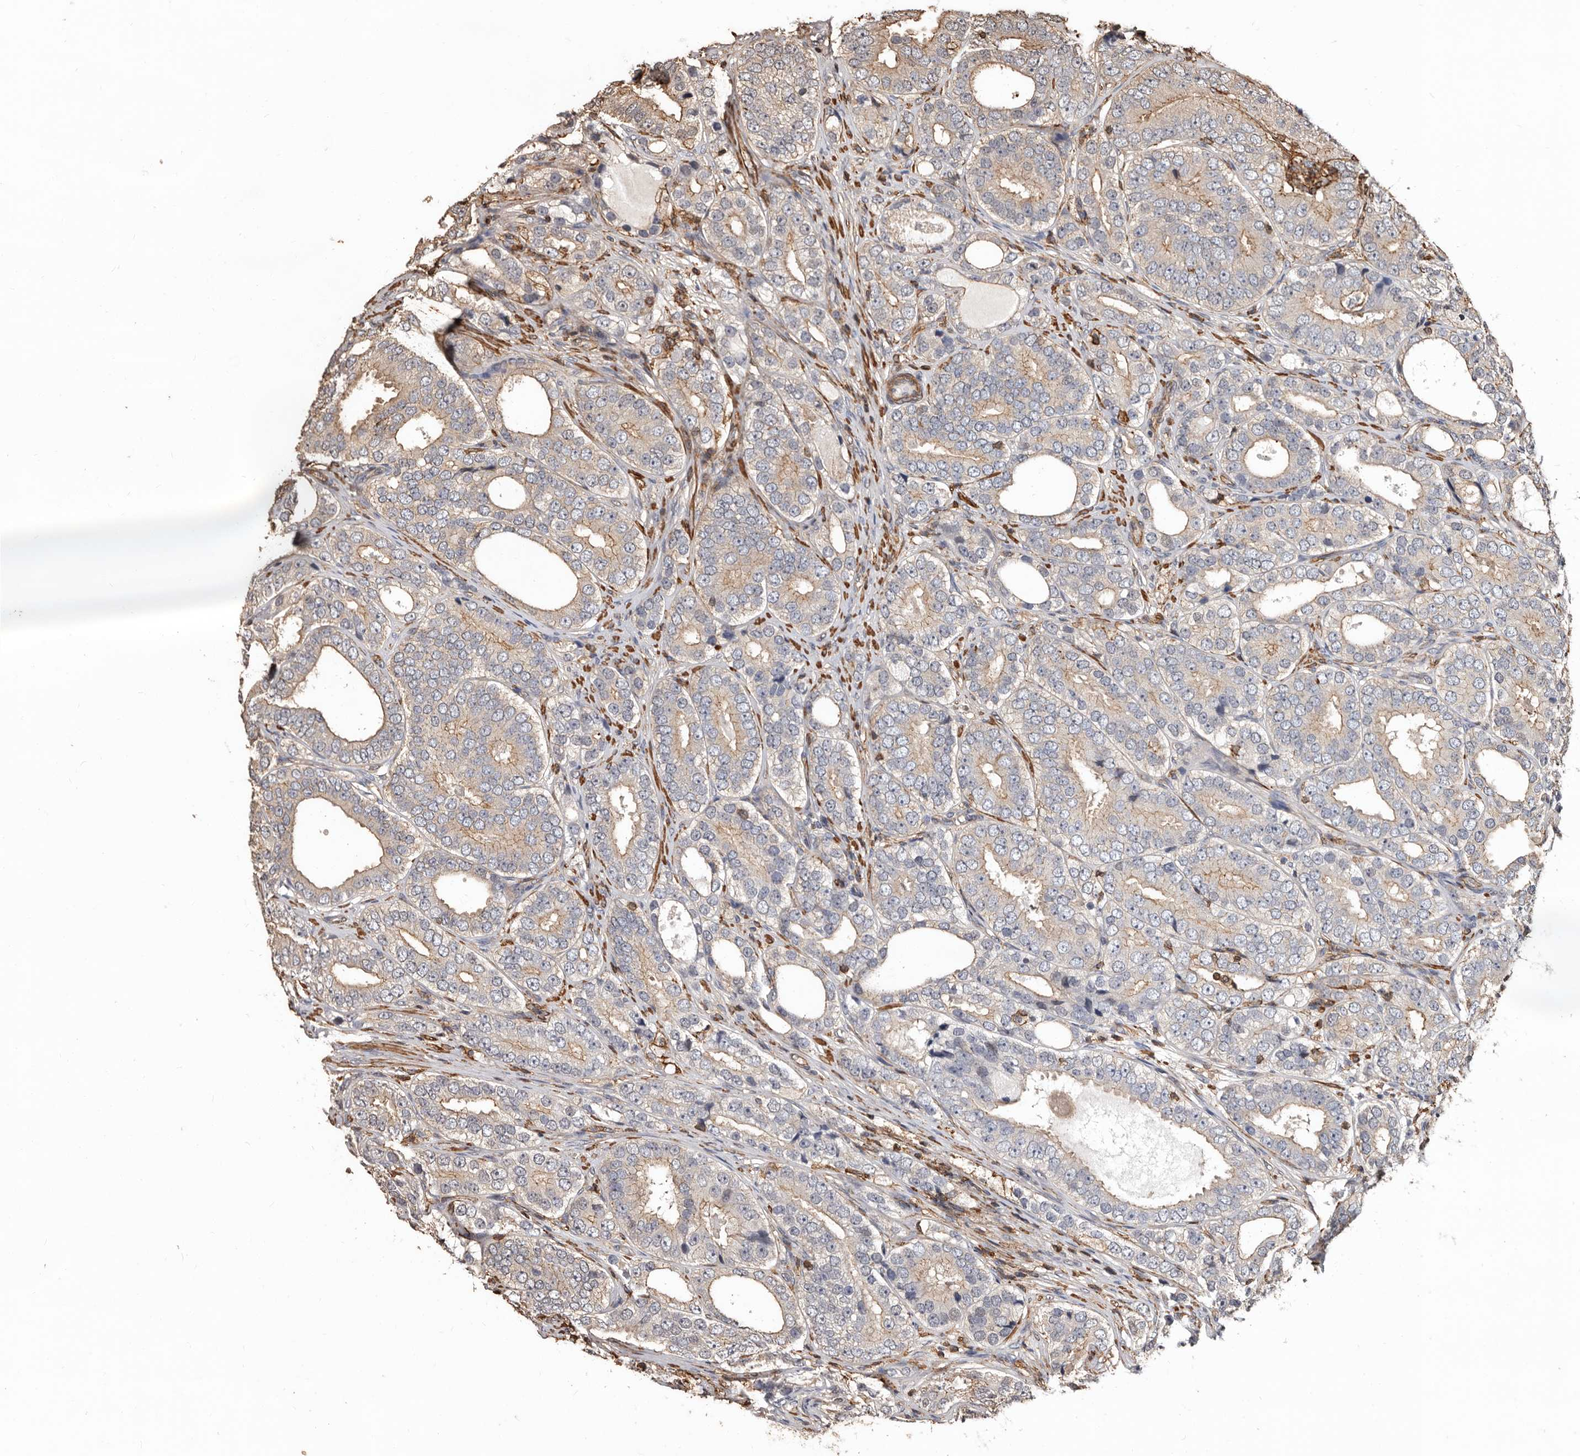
{"staining": {"intensity": "weak", "quantity": ">75%", "location": "cytoplasmic/membranous"}, "tissue": "prostate cancer", "cell_type": "Tumor cells", "image_type": "cancer", "snomed": [{"axis": "morphology", "description": "Adenocarcinoma, High grade"}, {"axis": "topography", "description": "Prostate"}], "caption": "Immunohistochemical staining of prostate adenocarcinoma (high-grade) reveals low levels of weak cytoplasmic/membranous protein expression in about >75% of tumor cells.", "gene": "GSK3A", "patient": {"sex": "male", "age": 56}}